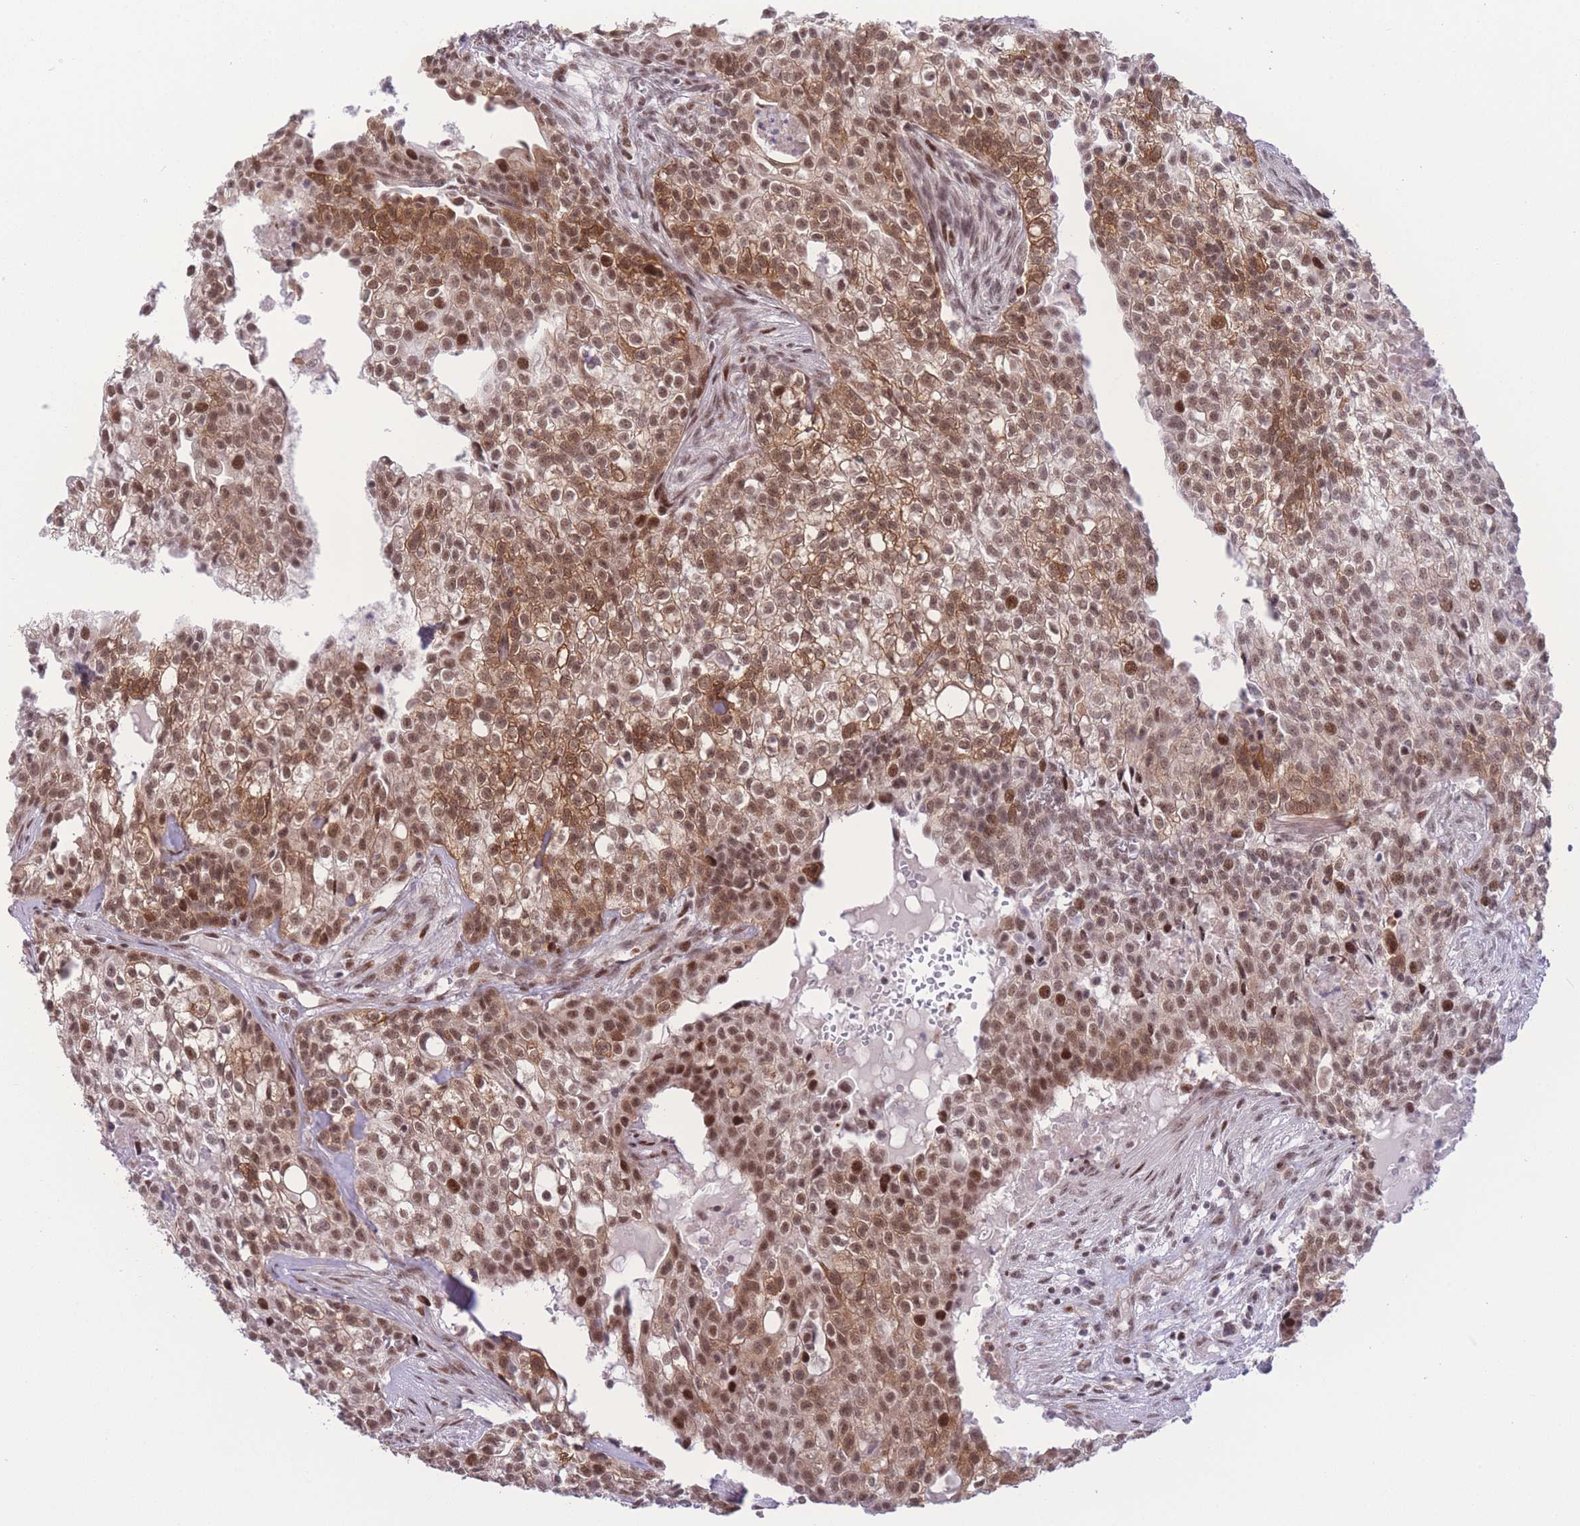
{"staining": {"intensity": "moderate", "quantity": ">75%", "location": "cytoplasmic/membranous,nuclear"}, "tissue": "head and neck cancer", "cell_type": "Tumor cells", "image_type": "cancer", "snomed": [{"axis": "morphology", "description": "Adenocarcinoma, NOS"}, {"axis": "topography", "description": "Head-Neck"}], "caption": "High-power microscopy captured an immunohistochemistry micrograph of head and neck cancer, revealing moderate cytoplasmic/membranous and nuclear positivity in about >75% of tumor cells.", "gene": "PCIF1", "patient": {"sex": "male", "age": 81}}